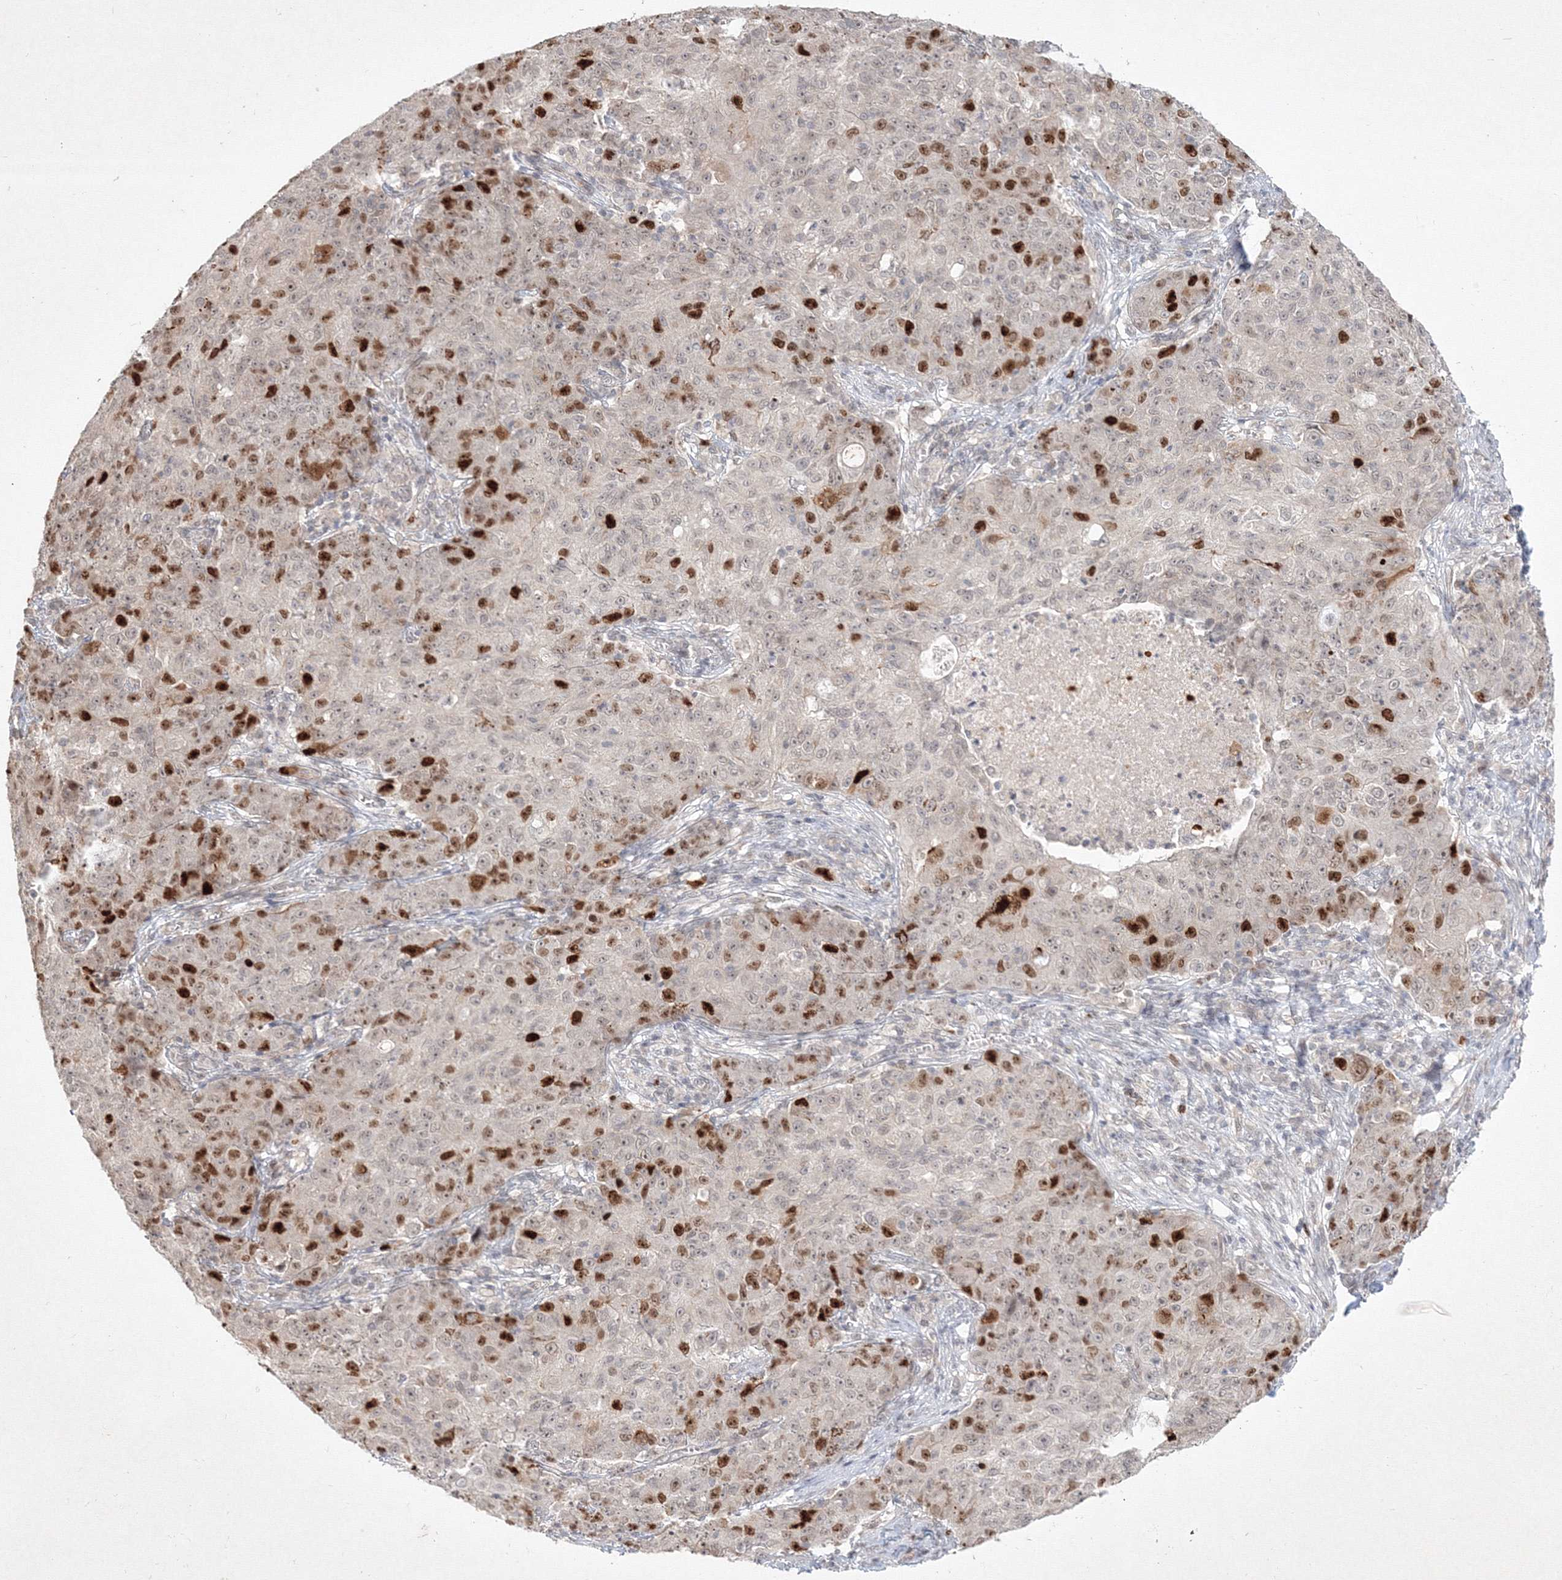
{"staining": {"intensity": "strong", "quantity": "25%-75%", "location": "nuclear"}, "tissue": "ovarian cancer", "cell_type": "Tumor cells", "image_type": "cancer", "snomed": [{"axis": "morphology", "description": "Carcinoma, endometroid"}, {"axis": "topography", "description": "Ovary"}], "caption": "IHC micrograph of human ovarian cancer (endometroid carcinoma) stained for a protein (brown), which demonstrates high levels of strong nuclear staining in approximately 25%-75% of tumor cells.", "gene": "KIF20A", "patient": {"sex": "female", "age": 42}}